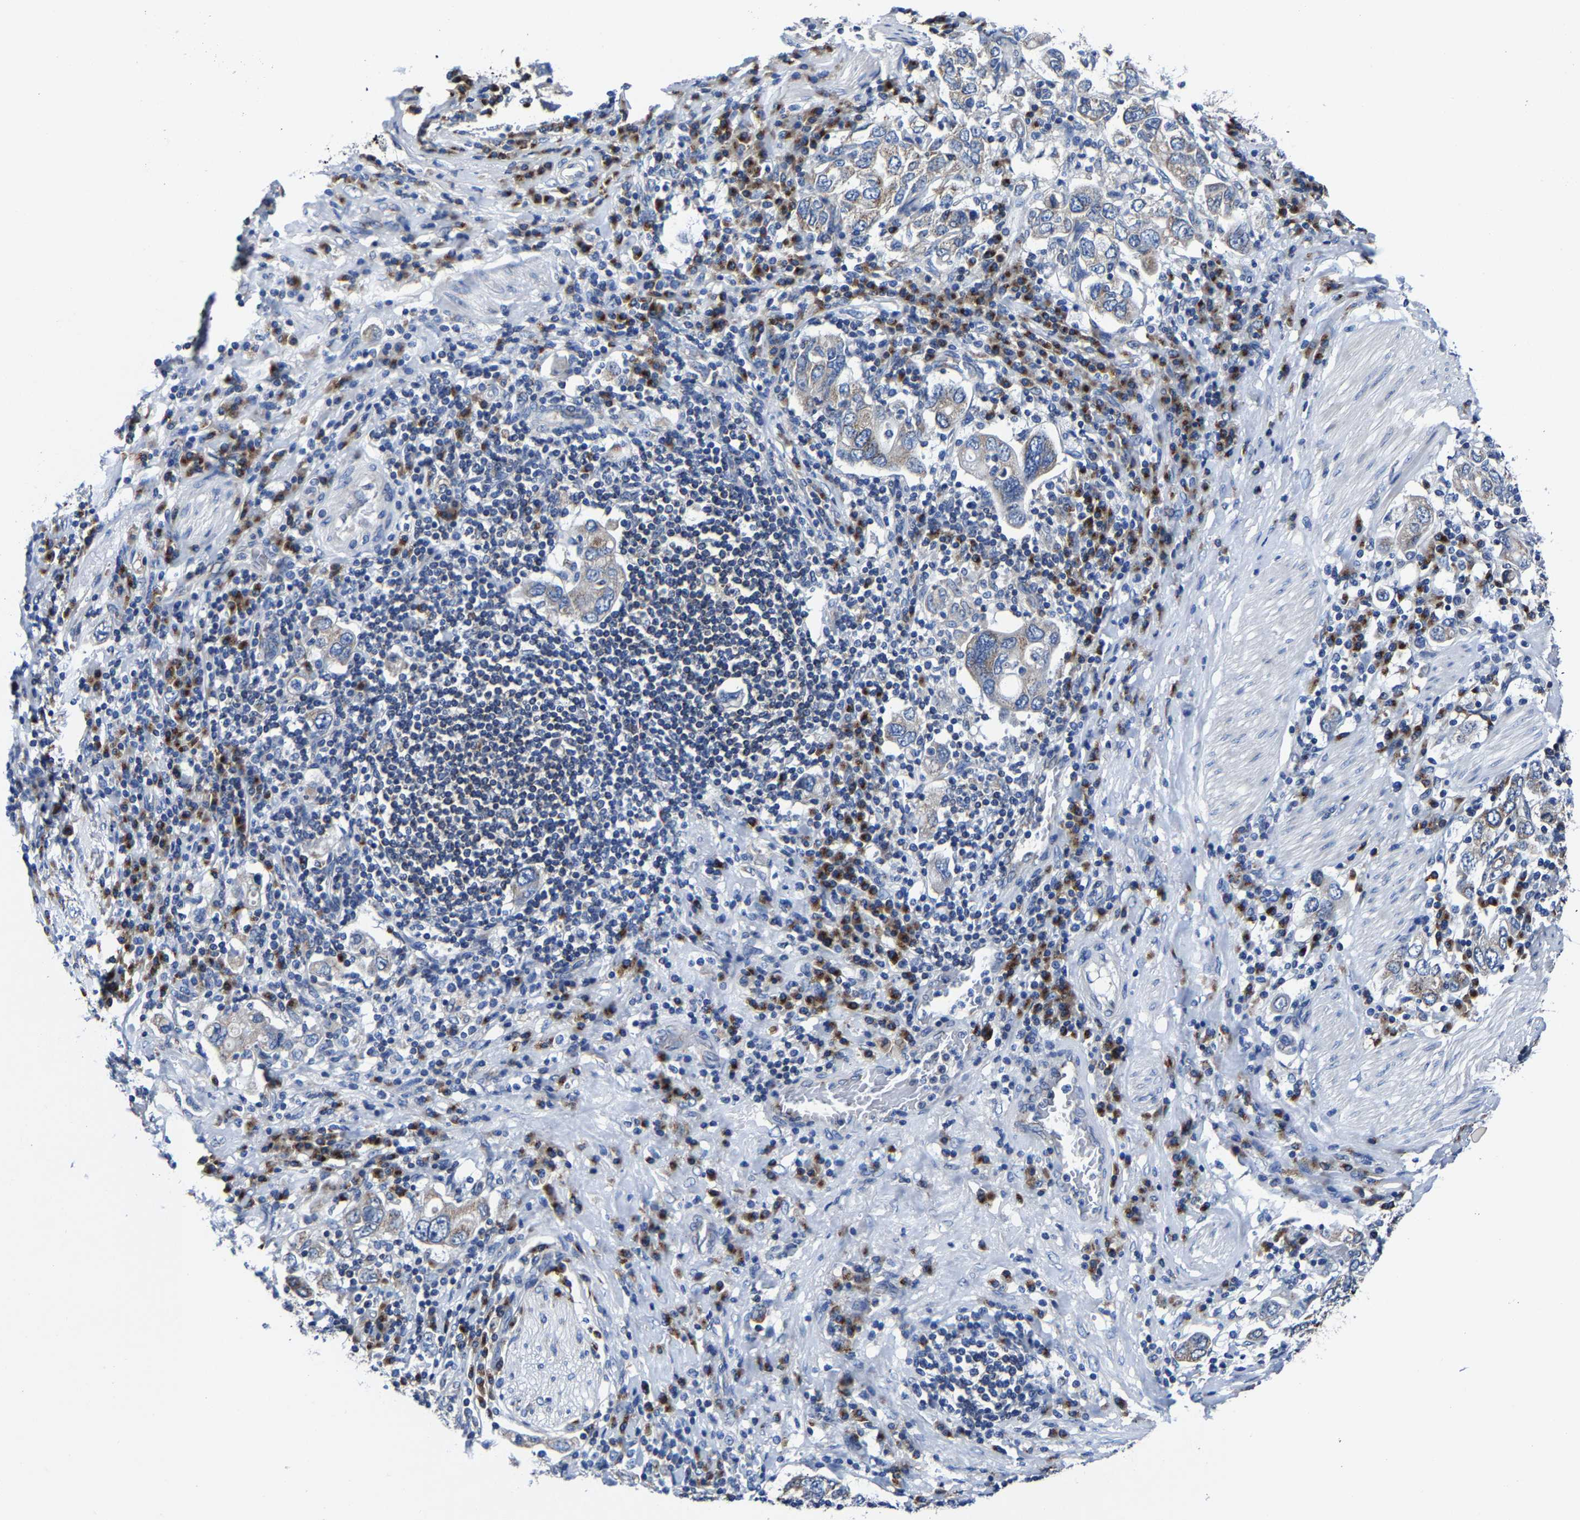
{"staining": {"intensity": "moderate", "quantity": "25%-75%", "location": "cytoplasmic/membranous"}, "tissue": "stomach cancer", "cell_type": "Tumor cells", "image_type": "cancer", "snomed": [{"axis": "morphology", "description": "Adenocarcinoma, NOS"}, {"axis": "topography", "description": "Stomach, upper"}], "caption": "IHC of human stomach cancer reveals medium levels of moderate cytoplasmic/membranous positivity in approximately 25%-75% of tumor cells.", "gene": "EBAG9", "patient": {"sex": "male", "age": 62}}